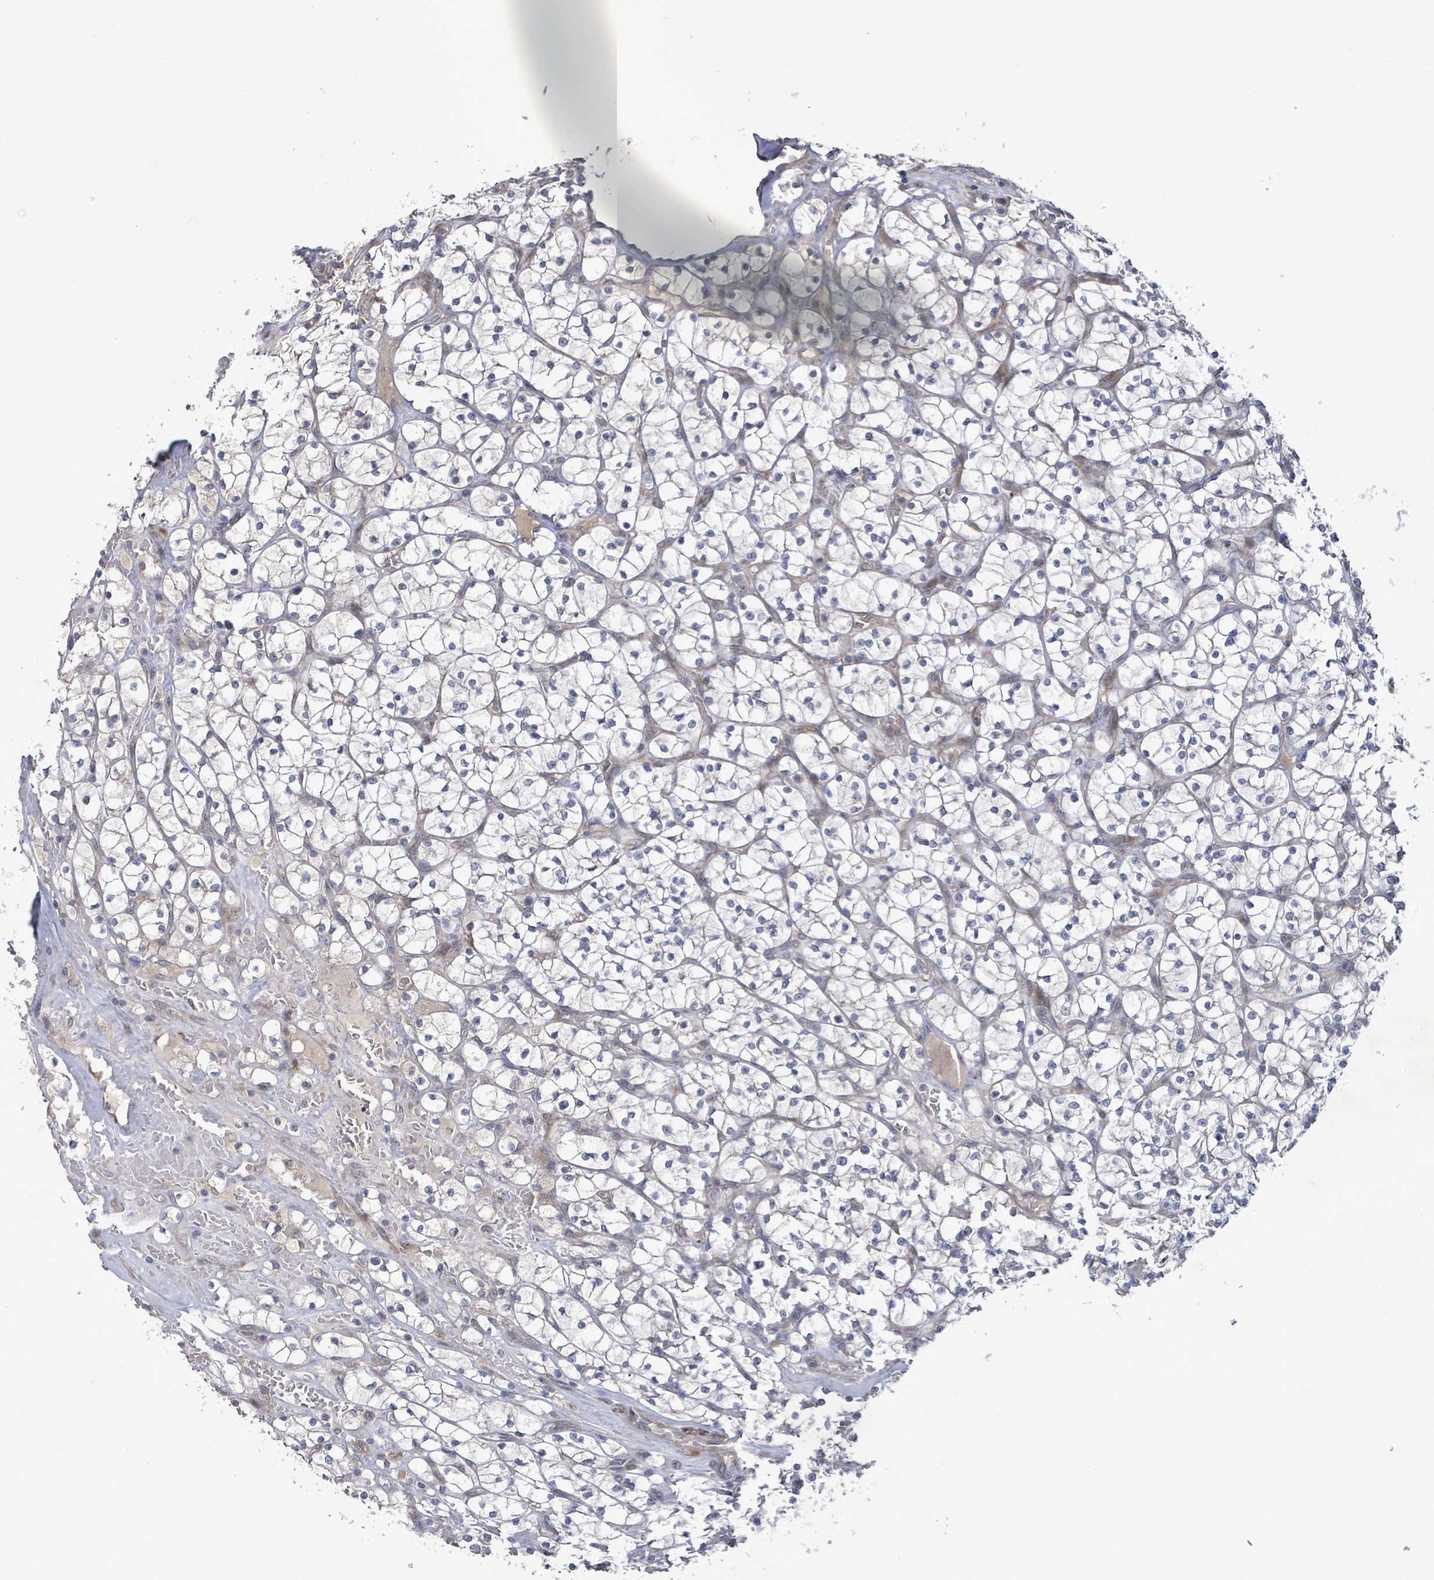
{"staining": {"intensity": "negative", "quantity": "none", "location": "none"}, "tissue": "renal cancer", "cell_type": "Tumor cells", "image_type": "cancer", "snomed": [{"axis": "morphology", "description": "Adenocarcinoma, NOS"}, {"axis": "topography", "description": "Kidney"}], "caption": "Renal adenocarcinoma was stained to show a protein in brown. There is no significant positivity in tumor cells.", "gene": "SLIT3", "patient": {"sex": "female", "age": 64}}